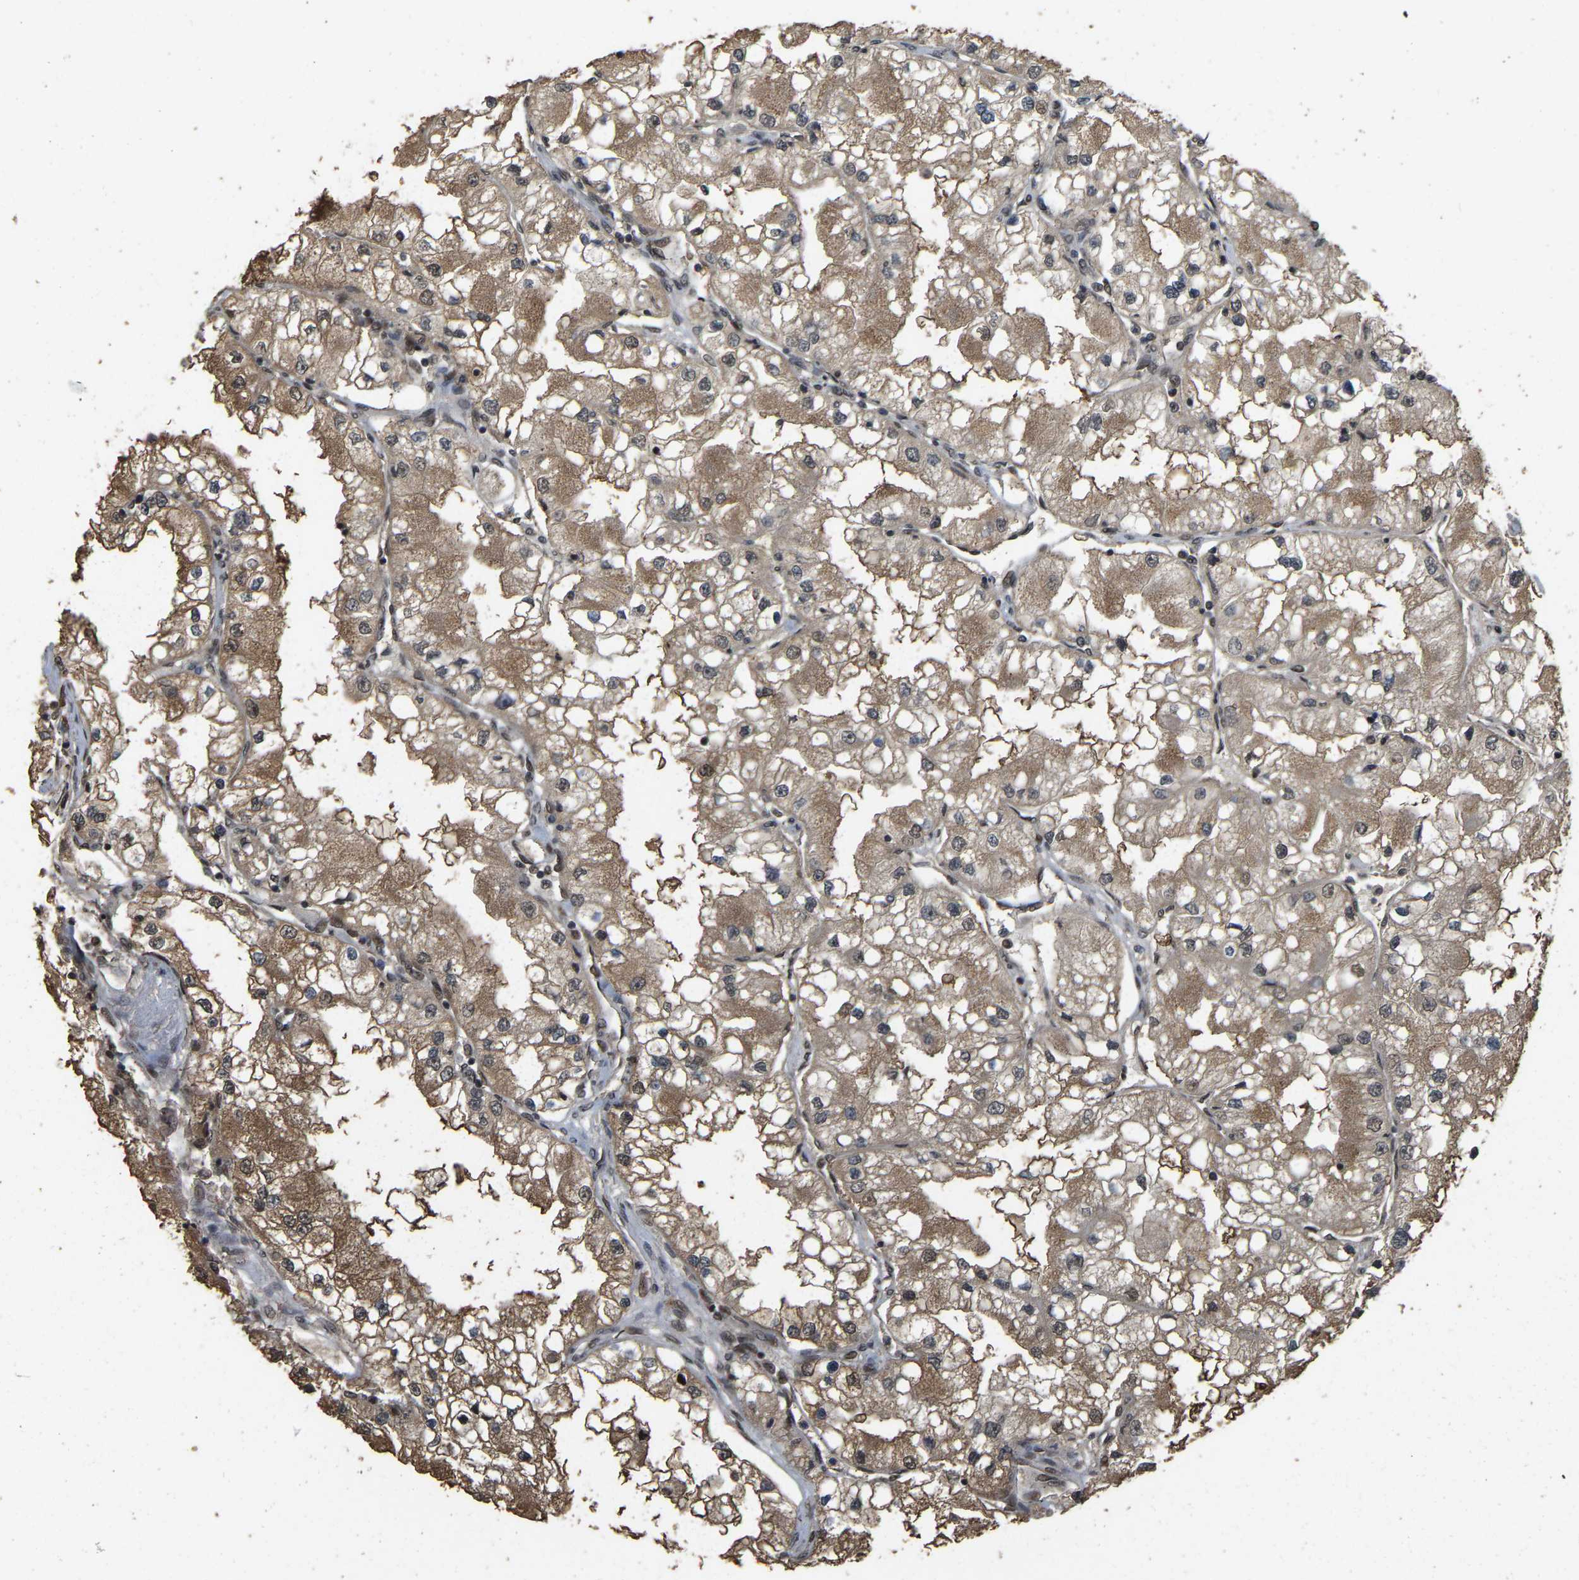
{"staining": {"intensity": "moderate", "quantity": ">75%", "location": "cytoplasmic/membranous"}, "tissue": "renal cancer", "cell_type": "Tumor cells", "image_type": "cancer", "snomed": [{"axis": "morphology", "description": "Adenocarcinoma, NOS"}, {"axis": "topography", "description": "Kidney"}], "caption": "A brown stain labels moderate cytoplasmic/membranous staining of a protein in renal adenocarcinoma tumor cells.", "gene": "ARHGAP23", "patient": {"sex": "male", "age": 68}}